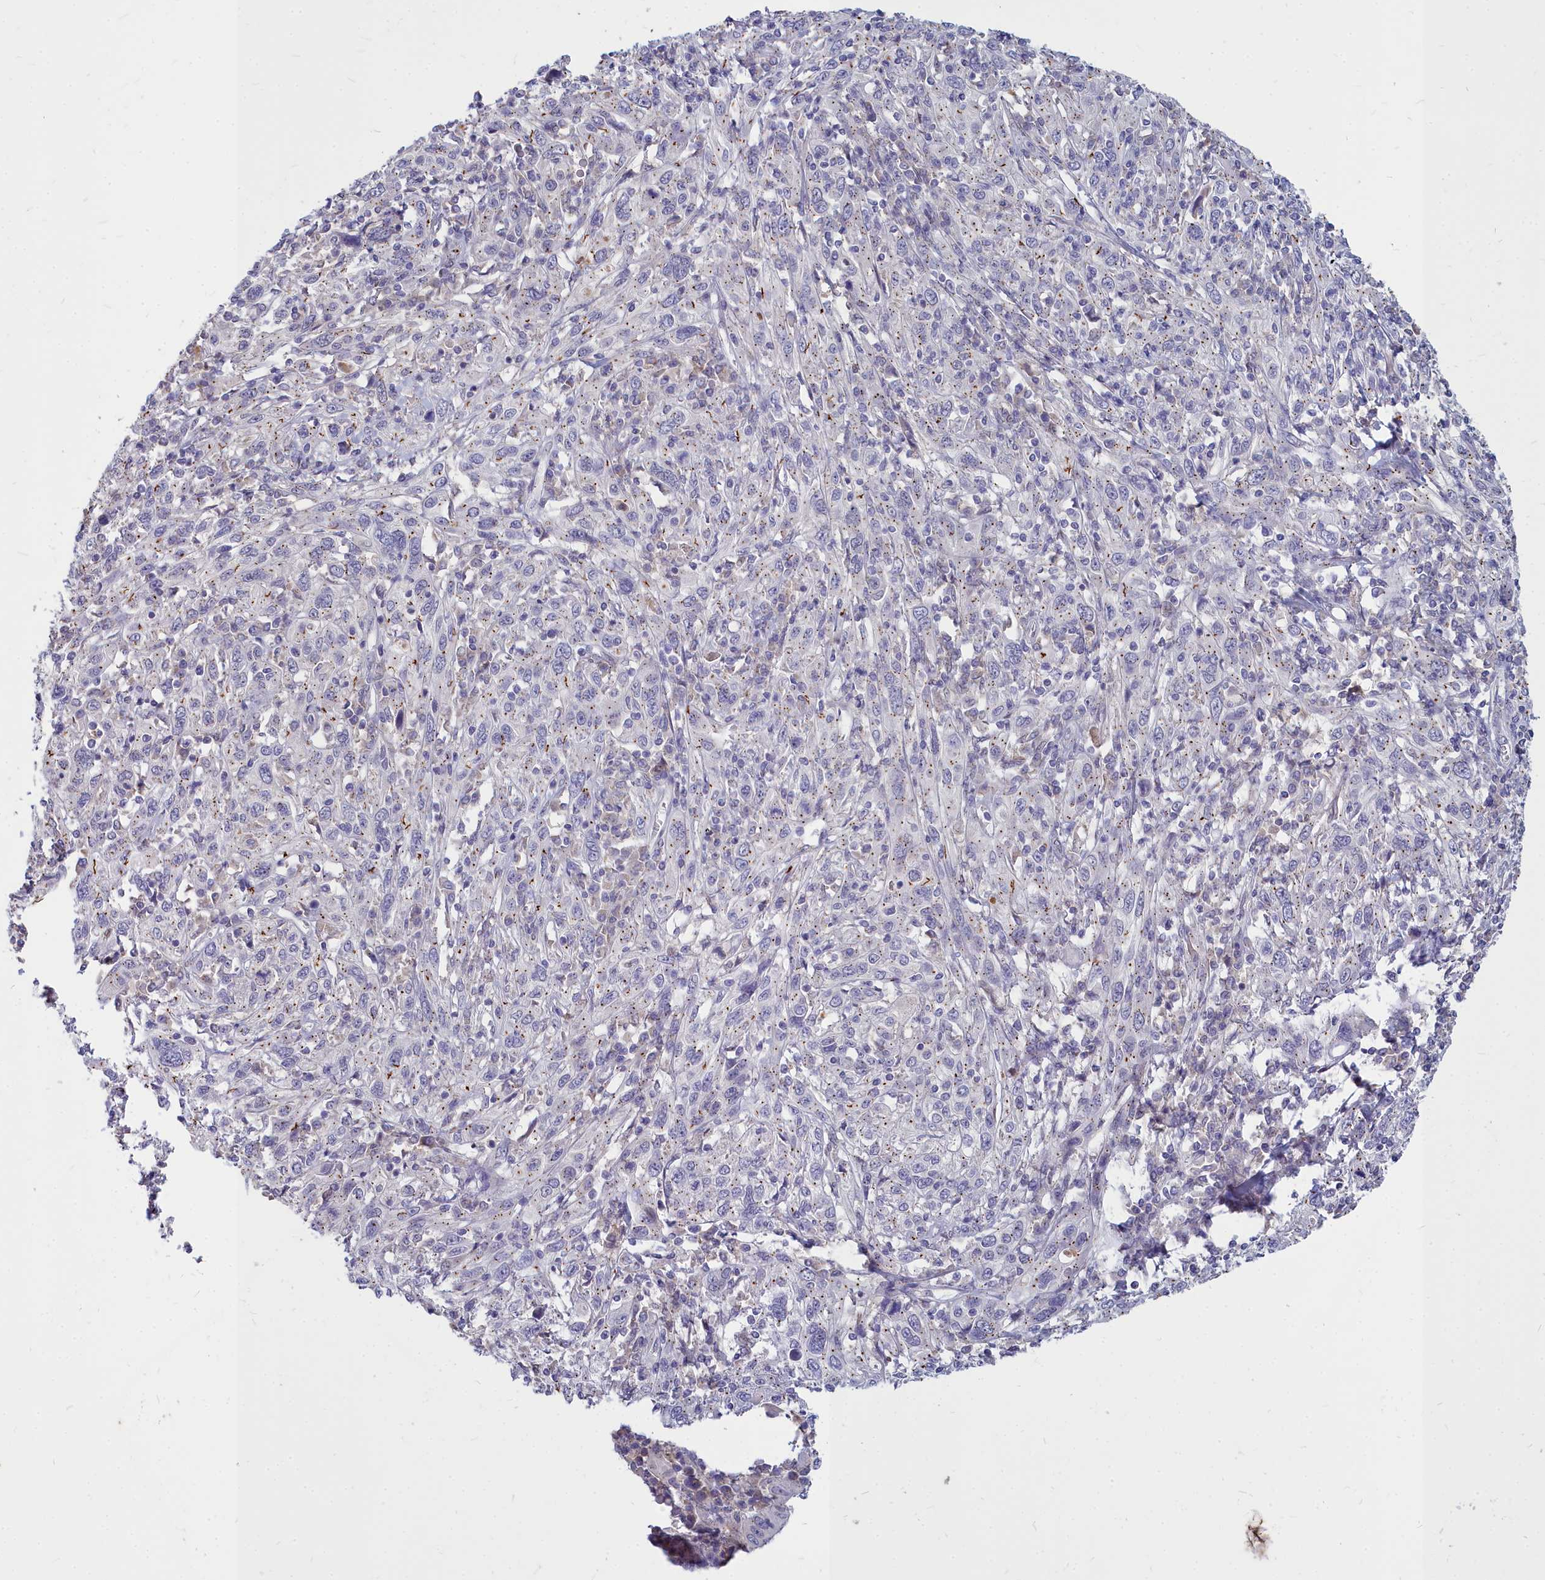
{"staining": {"intensity": "weak", "quantity": "25%-75%", "location": "cytoplasmic/membranous"}, "tissue": "cervical cancer", "cell_type": "Tumor cells", "image_type": "cancer", "snomed": [{"axis": "morphology", "description": "Squamous cell carcinoma, NOS"}, {"axis": "topography", "description": "Cervix"}], "caption": "High-magnification brightfield microscopy of cervical cancer (squamous cell carcinoma) stained with DAB (brown) and counterstained with hematoxylin (blue). tumor cells exhibit weak cytoplasmic/membranous staining is appreciated in approximately25%-75% of cells.", "gene": "NOXA1", "patient": {"sex": "female", "age": 46}}